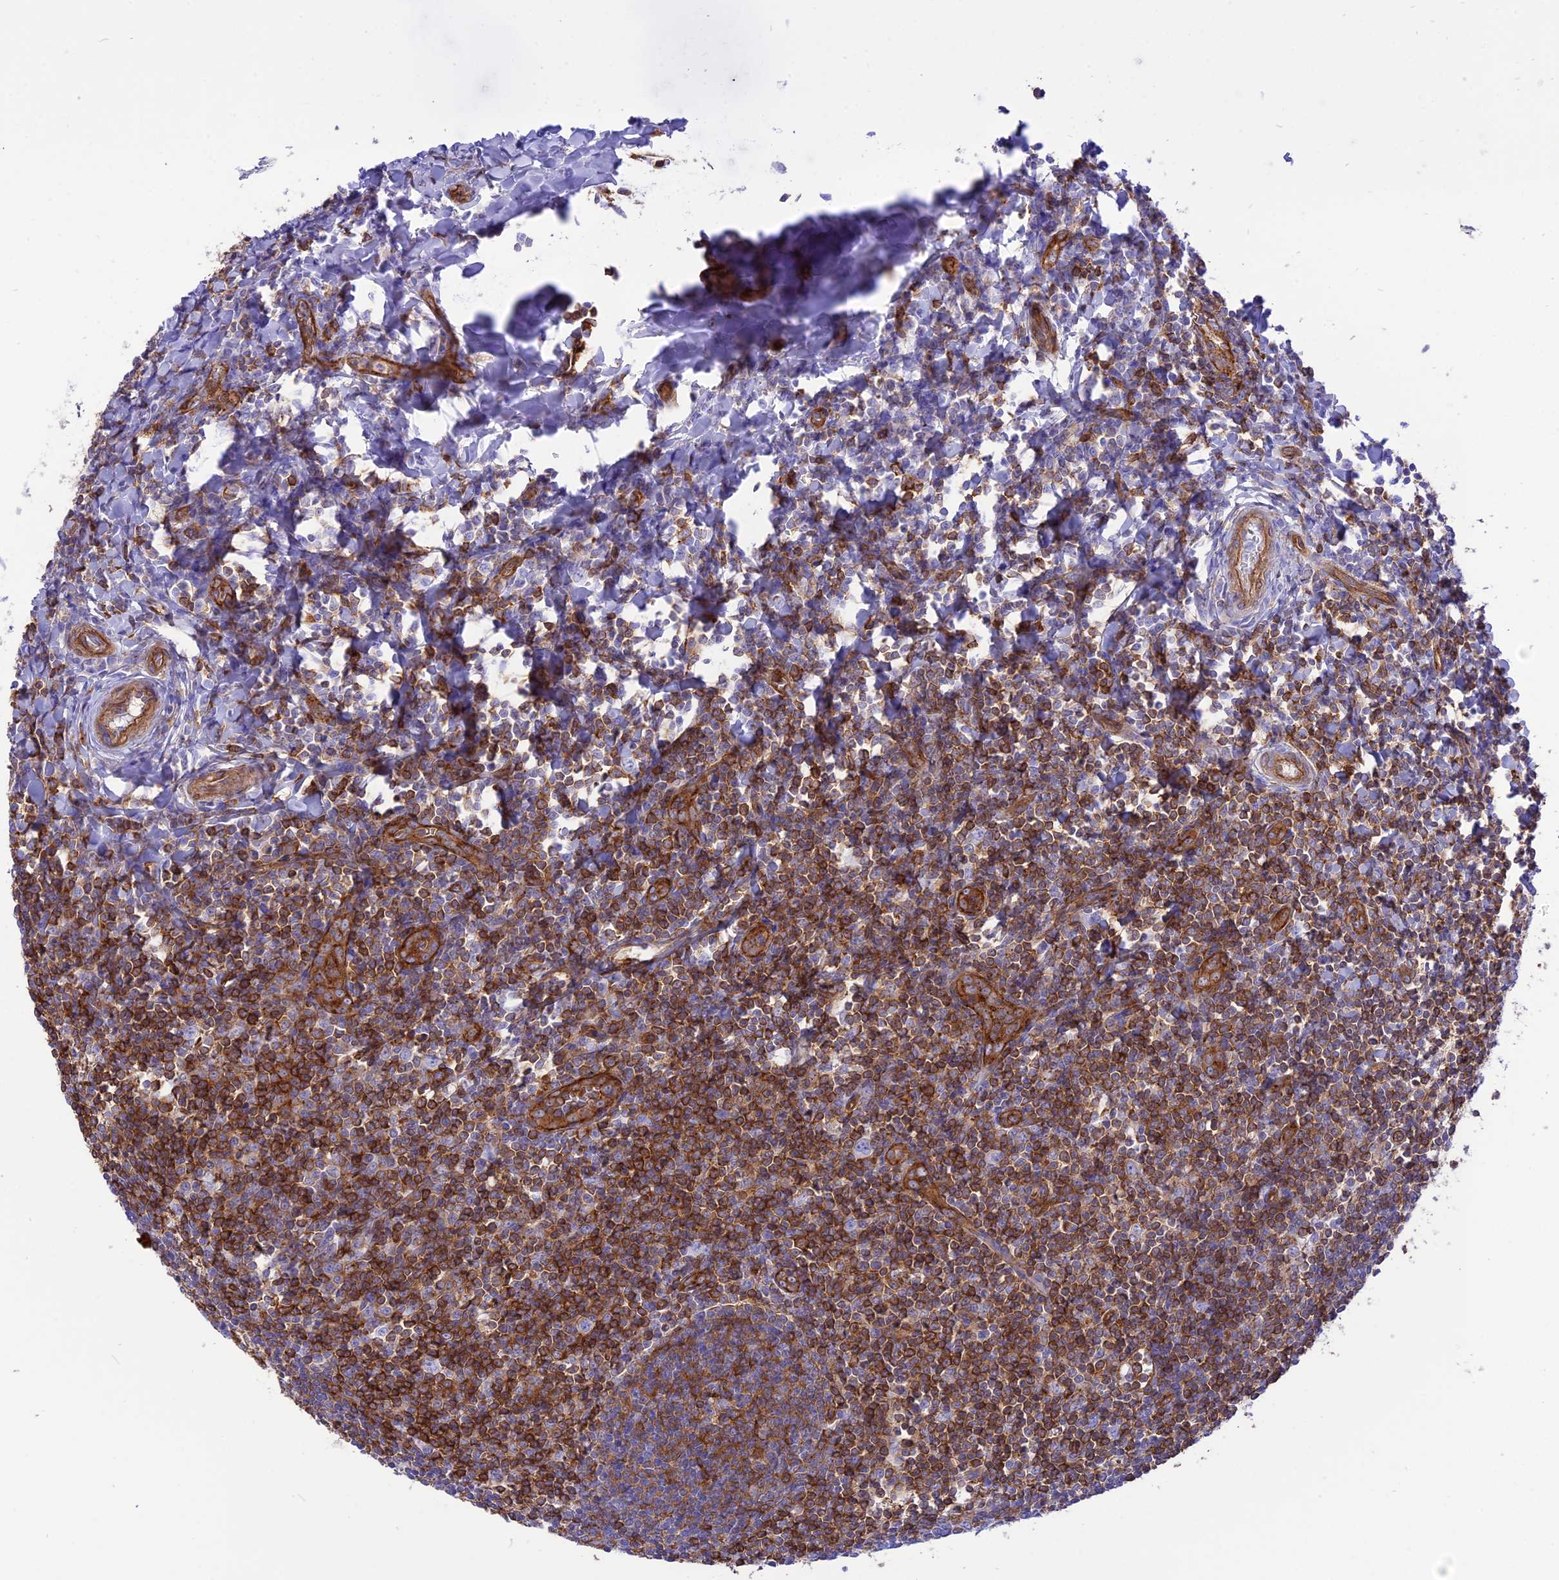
{"staining": {"intensity": "strong", "quantity": "<25%", "location": "cytoplasmic/membranous"}, "tissue": "tonsil", "cell_type": "Germinal center cells", "image_type": "normal", "snomed": [{"axis": "morphology", "description": "Normal tissue, NOS"}, {"axis": "topography", "description": "Tonsil"}], "caption": "The photomicrograph displays staining of normal tonsil, revealing strong cytoplasmic/membranous protein positivity (brown color) within germinal center cells. The staining was performed using DAB (3,3'-diaminobenzidine), with brown indicating positive protein expression. Nuclei are stained blue with hematoxylin.", "gene": "SEPTIN9", "patient": {"sex": "male", "age": 27}}